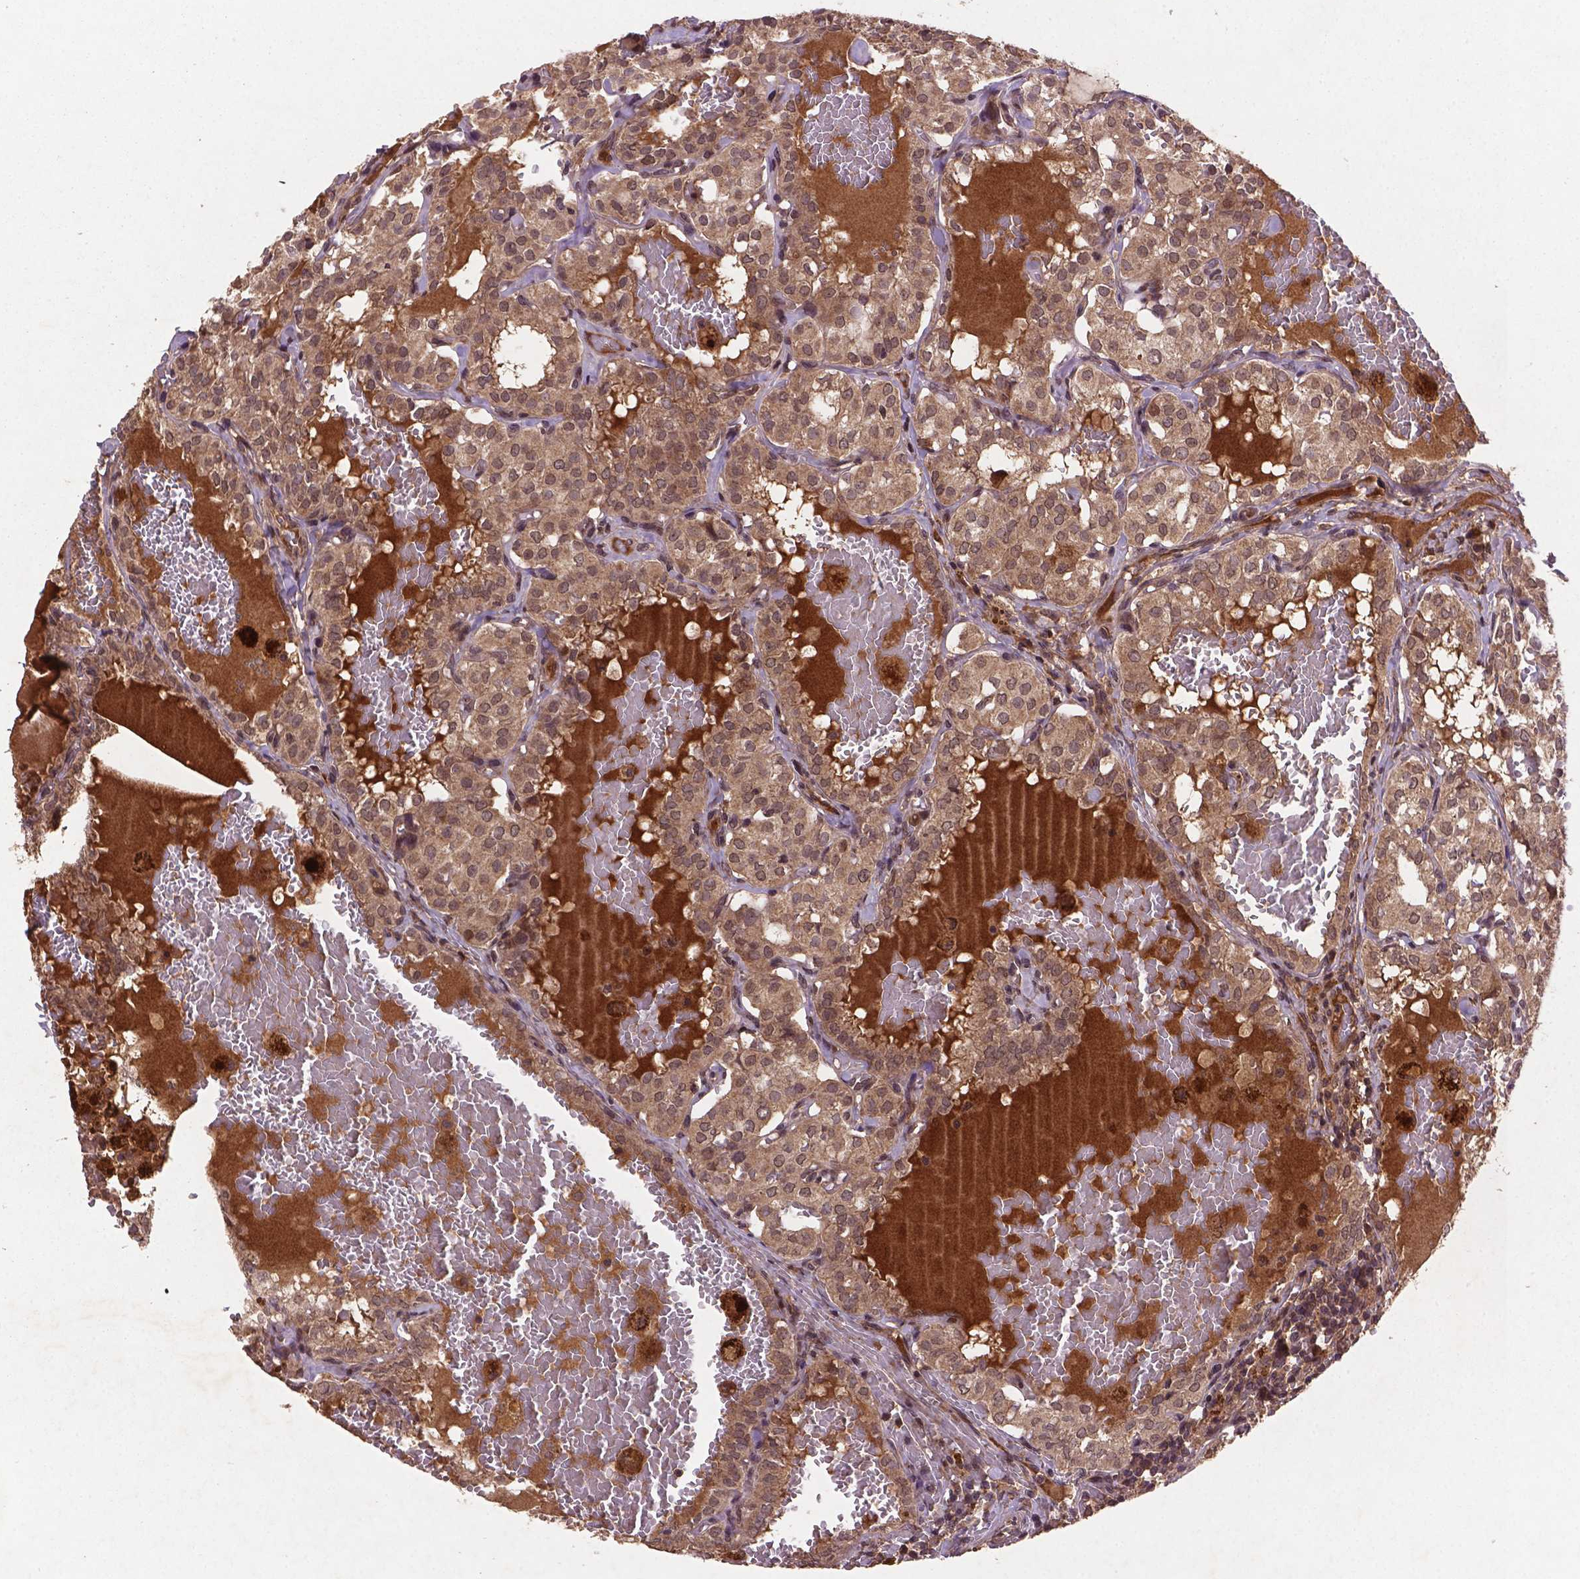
{"staining": {"intensity": "weak", "quantity": ">75%", "location": "cytoplasmic/membranous,nuclear"}, "tissue": "thyroid cancer", "cell_type": "Tumor cells", "image_type": "cancer", "snomed": [{"axis": "morphology", "description": "Papillary adenocarcinoma, NOS"}, {"axis": "topography", "description": "Thyroid gland"}], "caption": "Papillary adenocarcinoma (thyroid) stained for a protein exhibits weak cytoplasmic/membranous and nuclear positivity in tumor cells.", "gene": "NIPAL2", "patient": {"sex": "male", "age": 20}}